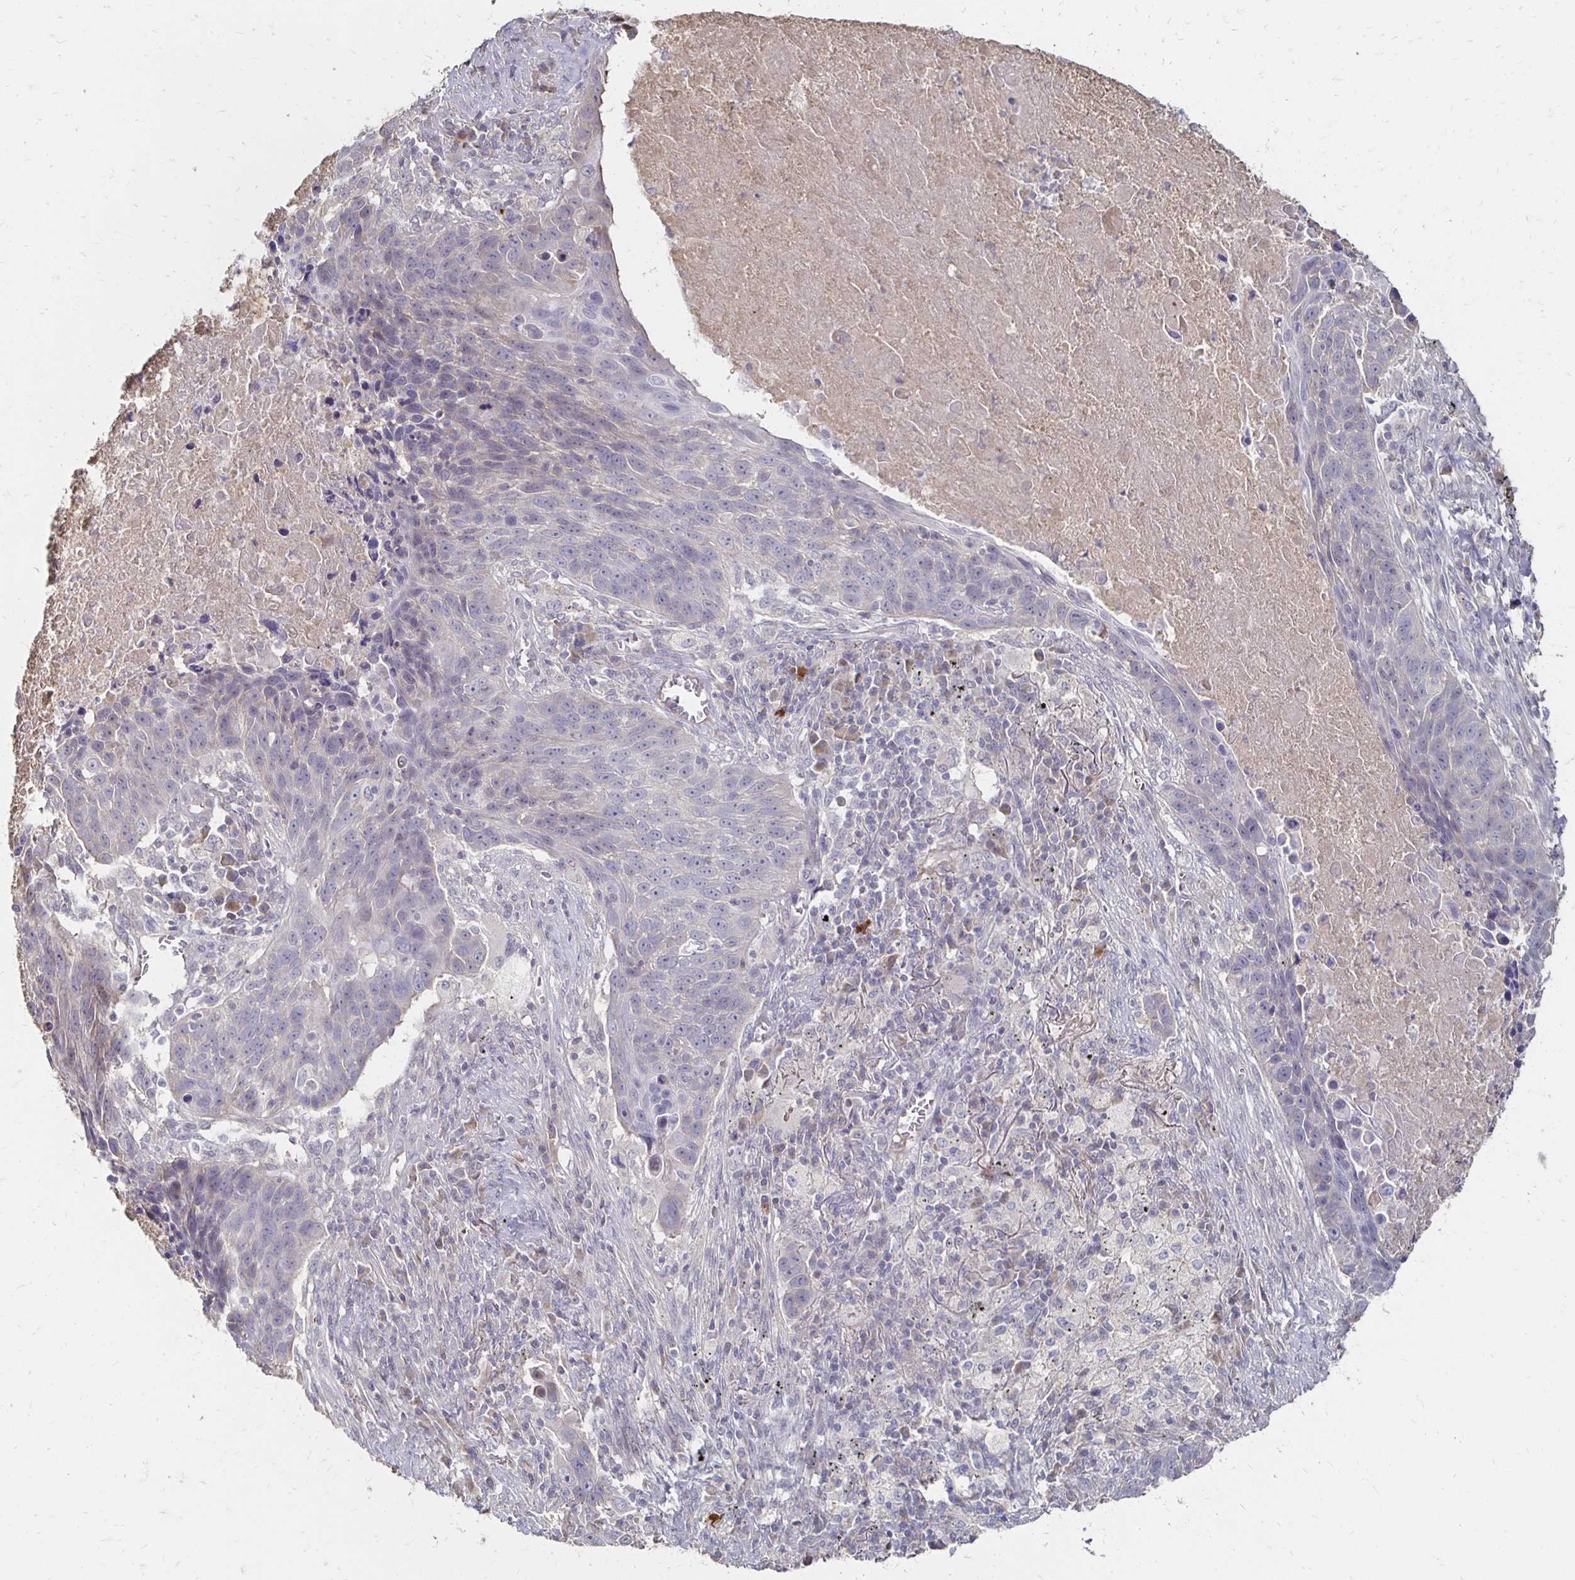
{"staining": {"intensity": "negative", "quantity": "none", "location": "none"}, "tissue": "lung cancer", "cell_type": "Tumor cells", "image_type": "cancer", "snomed": [{"axis": "morphology", "description": "Squamous cell carcinoma, NOS"}, {"axis": "topography", "description": "Lung"}], "caption": "Tumor cells are negative for brown protein staining in lung cancer (squamous cell carcinoma).", "gene": "ZNF727", "patient": {"sex": "male", "age": 78}}